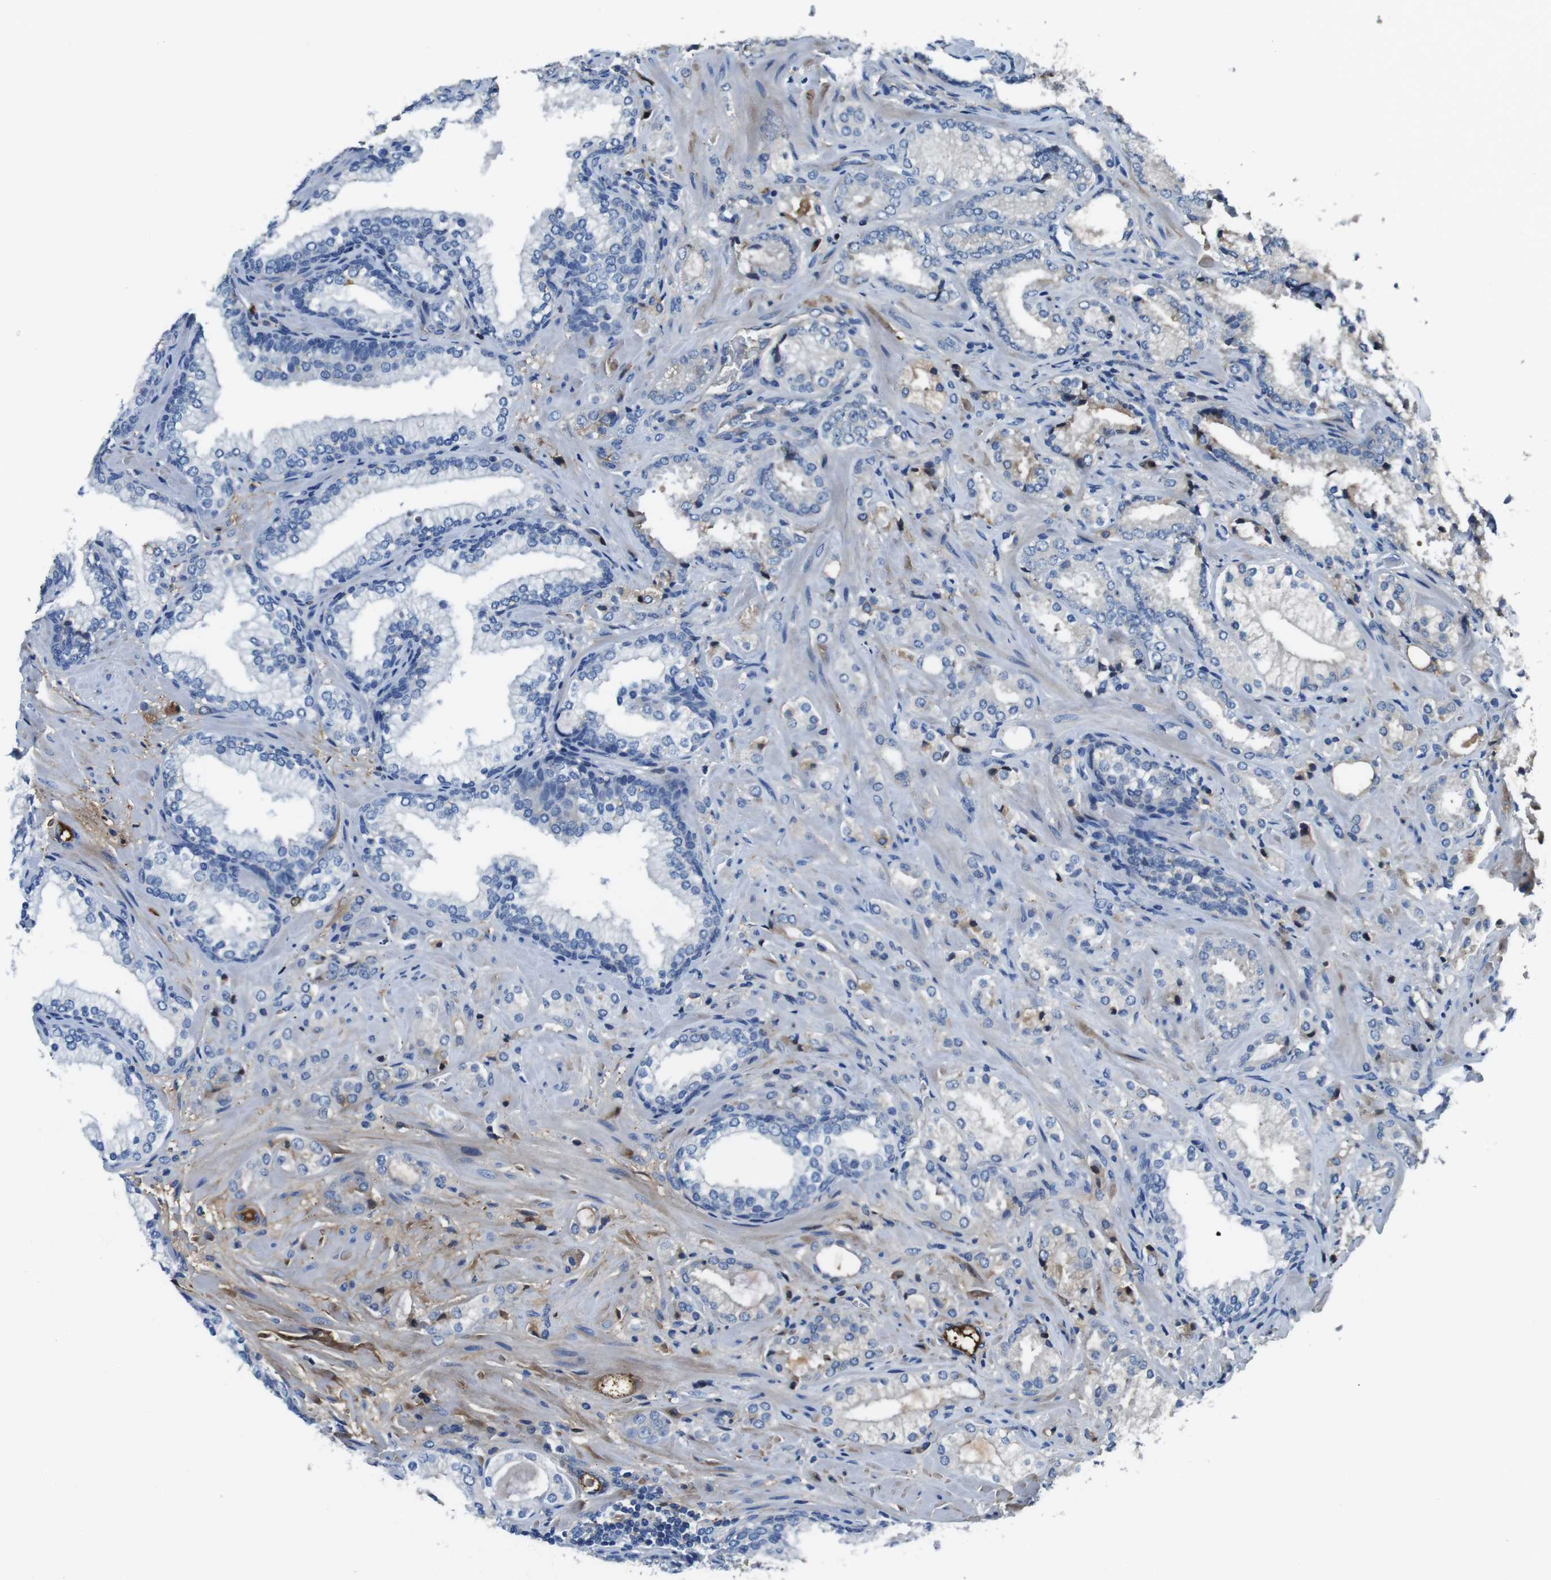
{"staining": {"intensity": "negative", "quantity": "none", "location": "none"}, "tissue": "prostate cancer", "cell_type": "Tumor cells", "image_type": "cancer", "snomed": [{"axis": "morphology", "description": "Adenocarcinoma, High grade"}, {"axis": "topography", "description": "Prostate"}], "caption": "Photomicrograph shows no significant protein positivity in tumor cells of prostate cancer.", "gene": "TMPRSS15", "patient": {"sex": "male", "age": 64}}